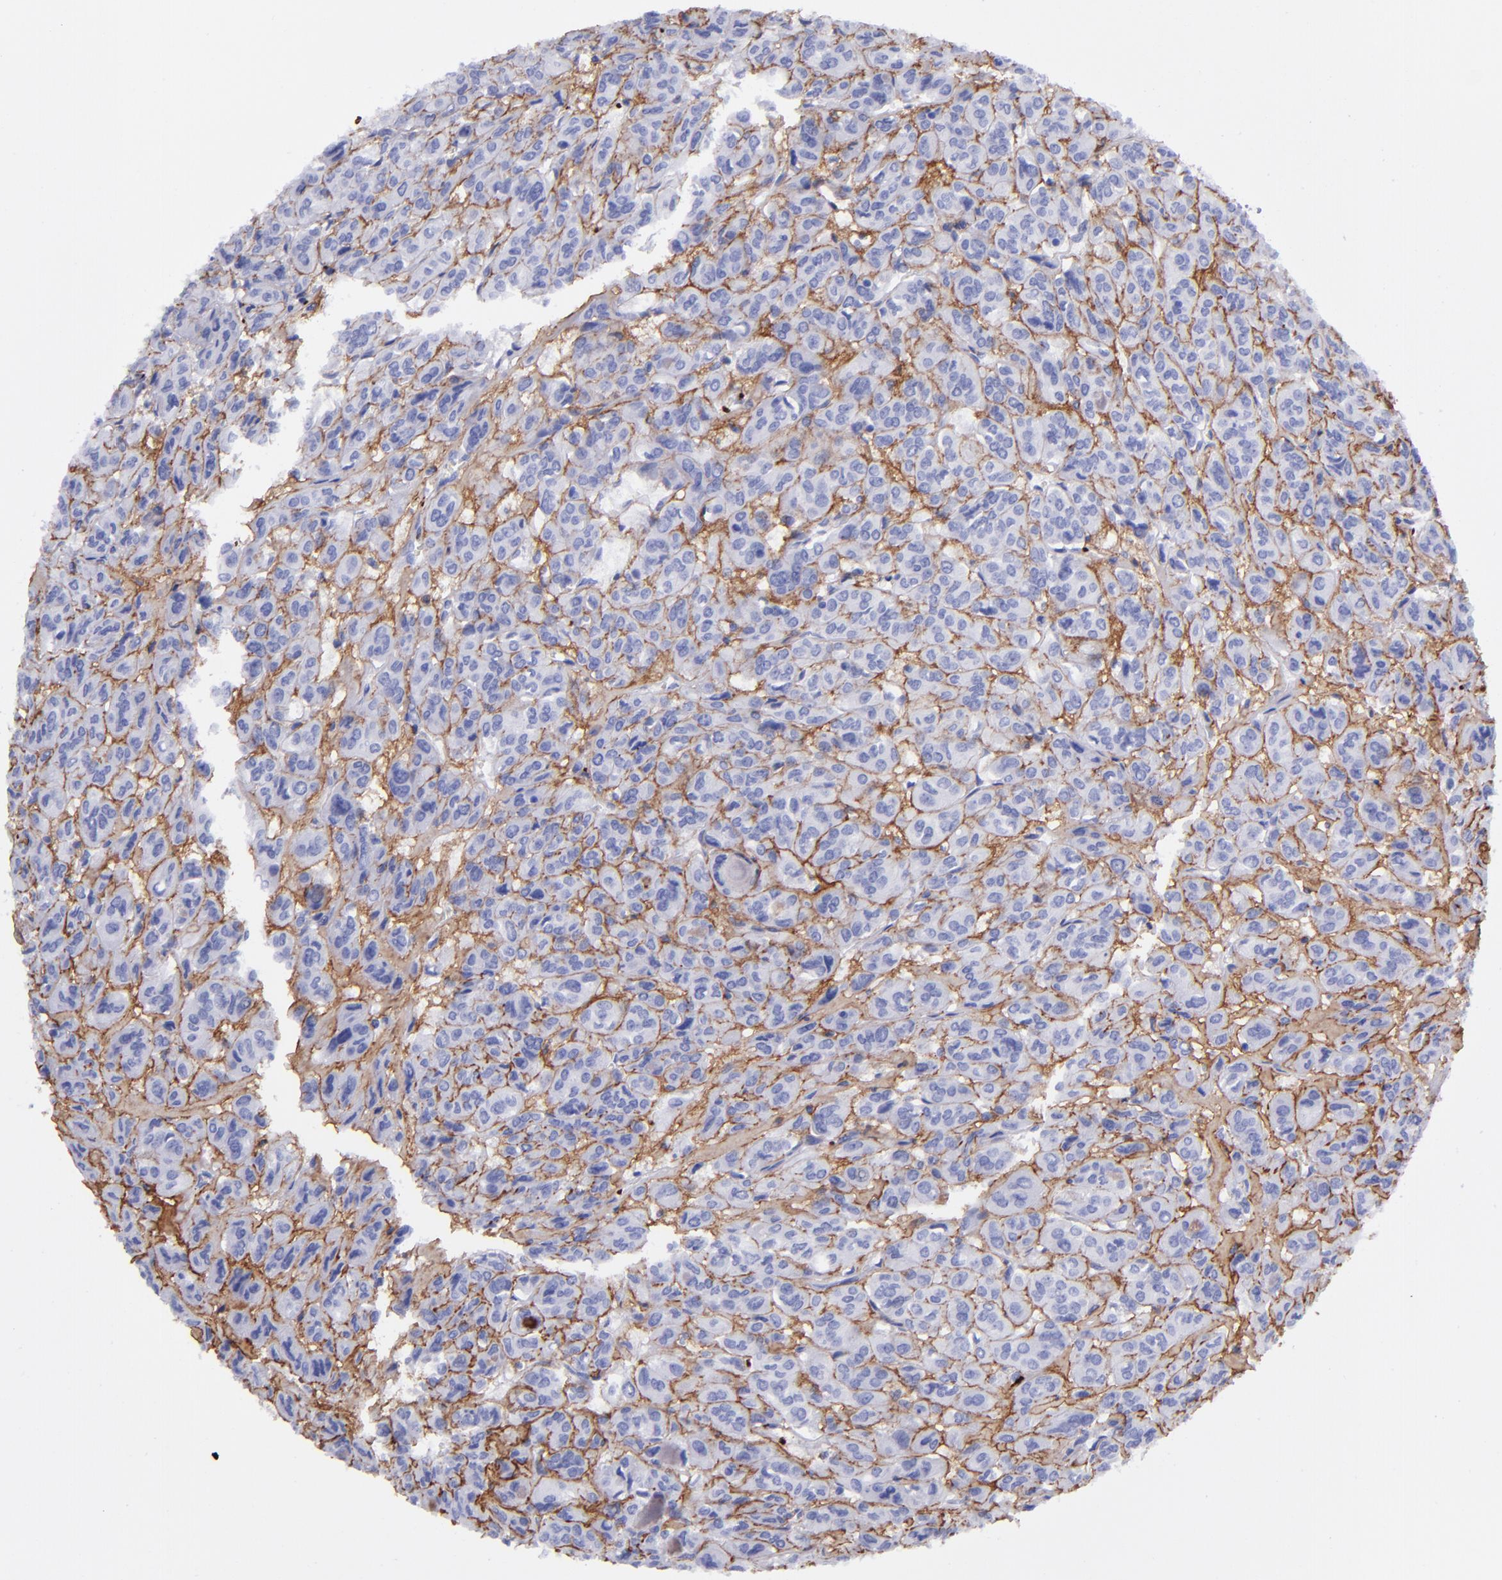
{"staining": {"intensity": "negative", "quantity": "none", "location": "none"}, "tissue": "thyroid cancer", "cell_type": "Tumor cells", "image_type": "cancer", "snomed": [{"axis": "morphology", "description": "Follicular adenoma carcinoma, NOS"}, {"axis": "topography", "description": "Thyroid gland"}], "caption": "DAB (3,3'-diaminobenzidine) immunohistochemical staining of thyroid cancer demonstrates no significant staining in tumor cells.", "gene": "EFCAB13", "patient": {"sex": "female", "age": 71}}